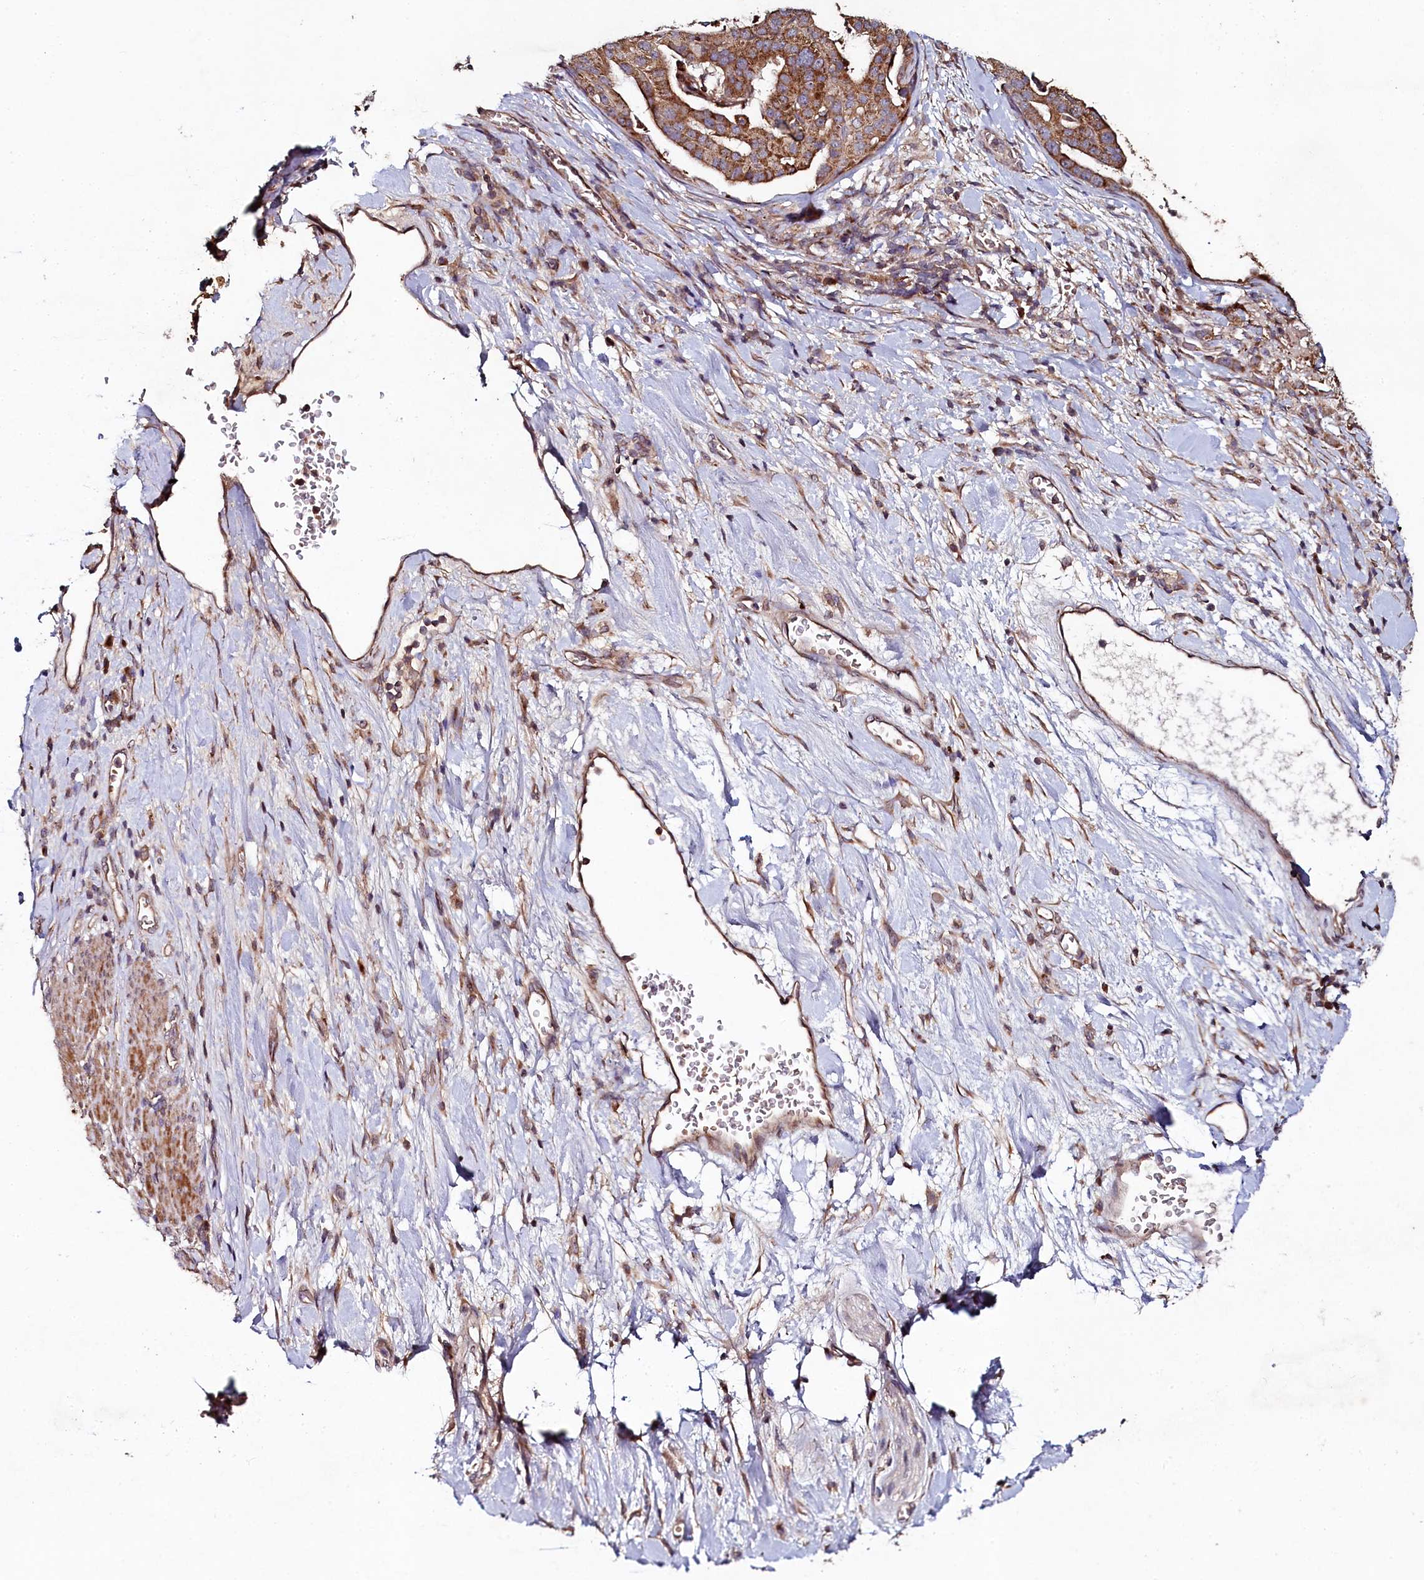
{"staining": {"intensity": "moderate", "quantity": ">75%", "location": "cytoplasmic/membranous"}, "tissue": "stomach cancer", "cell_type": "Tumor cells", "image_type": "cancer", "snomed": [{"axis": "morphology", "description": "Adenocarcinoma, NOS"}, {"axis": "topography", "description": "Stomach"}], "caption": "Protein staining displays moderate cytoplasmic/membranous positivity in approximately >75% of tumor cells in adenocarcinoma (stomach). (Brightfield microscopy of DAB IHC at high magnification).", "gene": "SEC24C", "patient": {"sex": "male", "age": 48}}